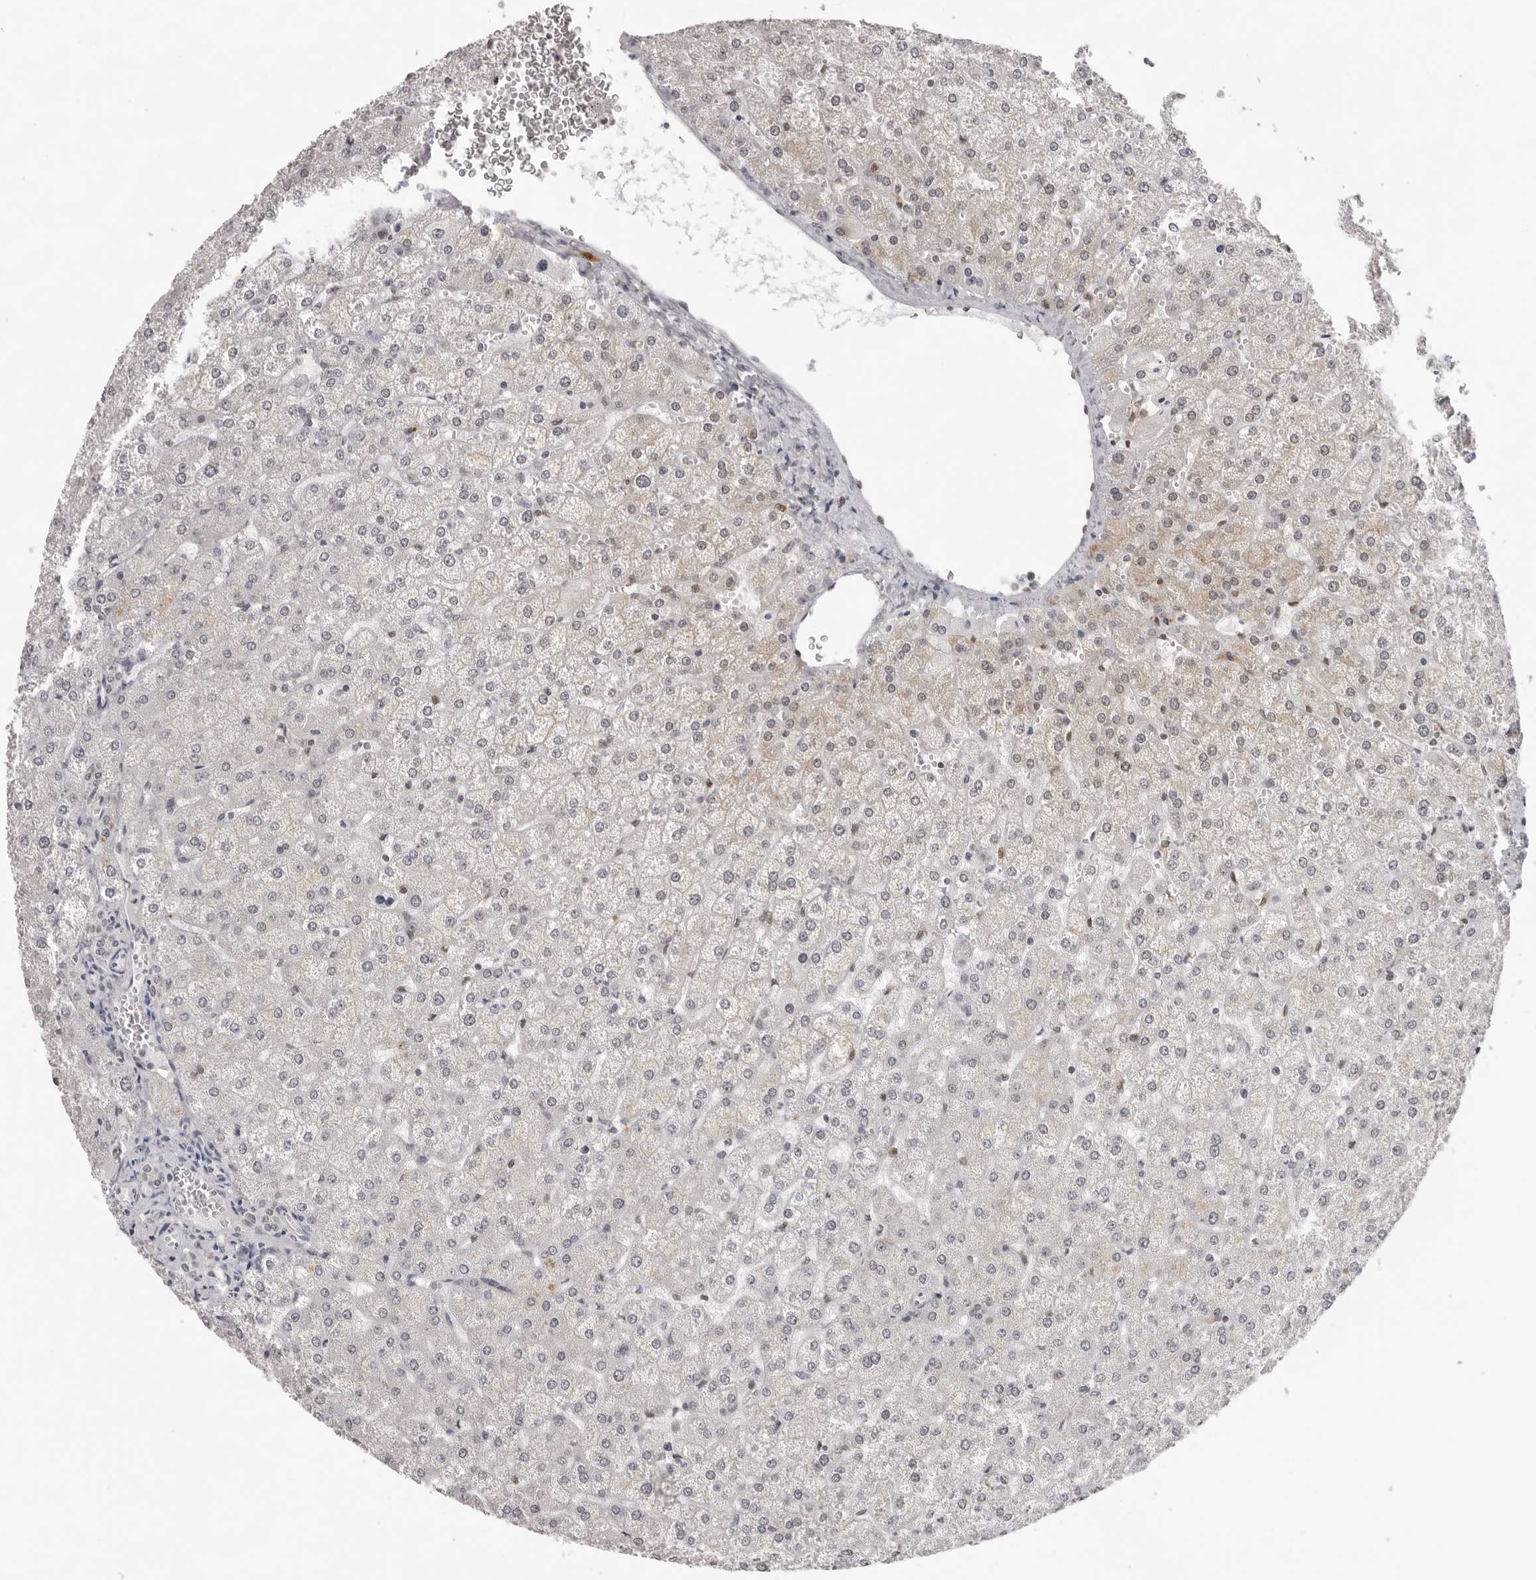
{"staining": {"intensity": "negative", "quantity": "none", "location": "none"}, "tissue": "liver", "cell_type": "Cholangiocytes", "image_type": "normal", "snomed": [{"axis": "morphology", "description": "Normal tissue, NOS"}, {"axis": "topography", "description": "Liver"}], "caption": "Liver was stained to show a protein in brown. There is no significant staining in cholangiocytes. (Stains: DAB immunohistochemistry with hematoxylin counter stain, Microscopy: brightfield microscopy at high magnification).", "gene": "CASP7", "patient": {"sex": "female", "age": 32}}